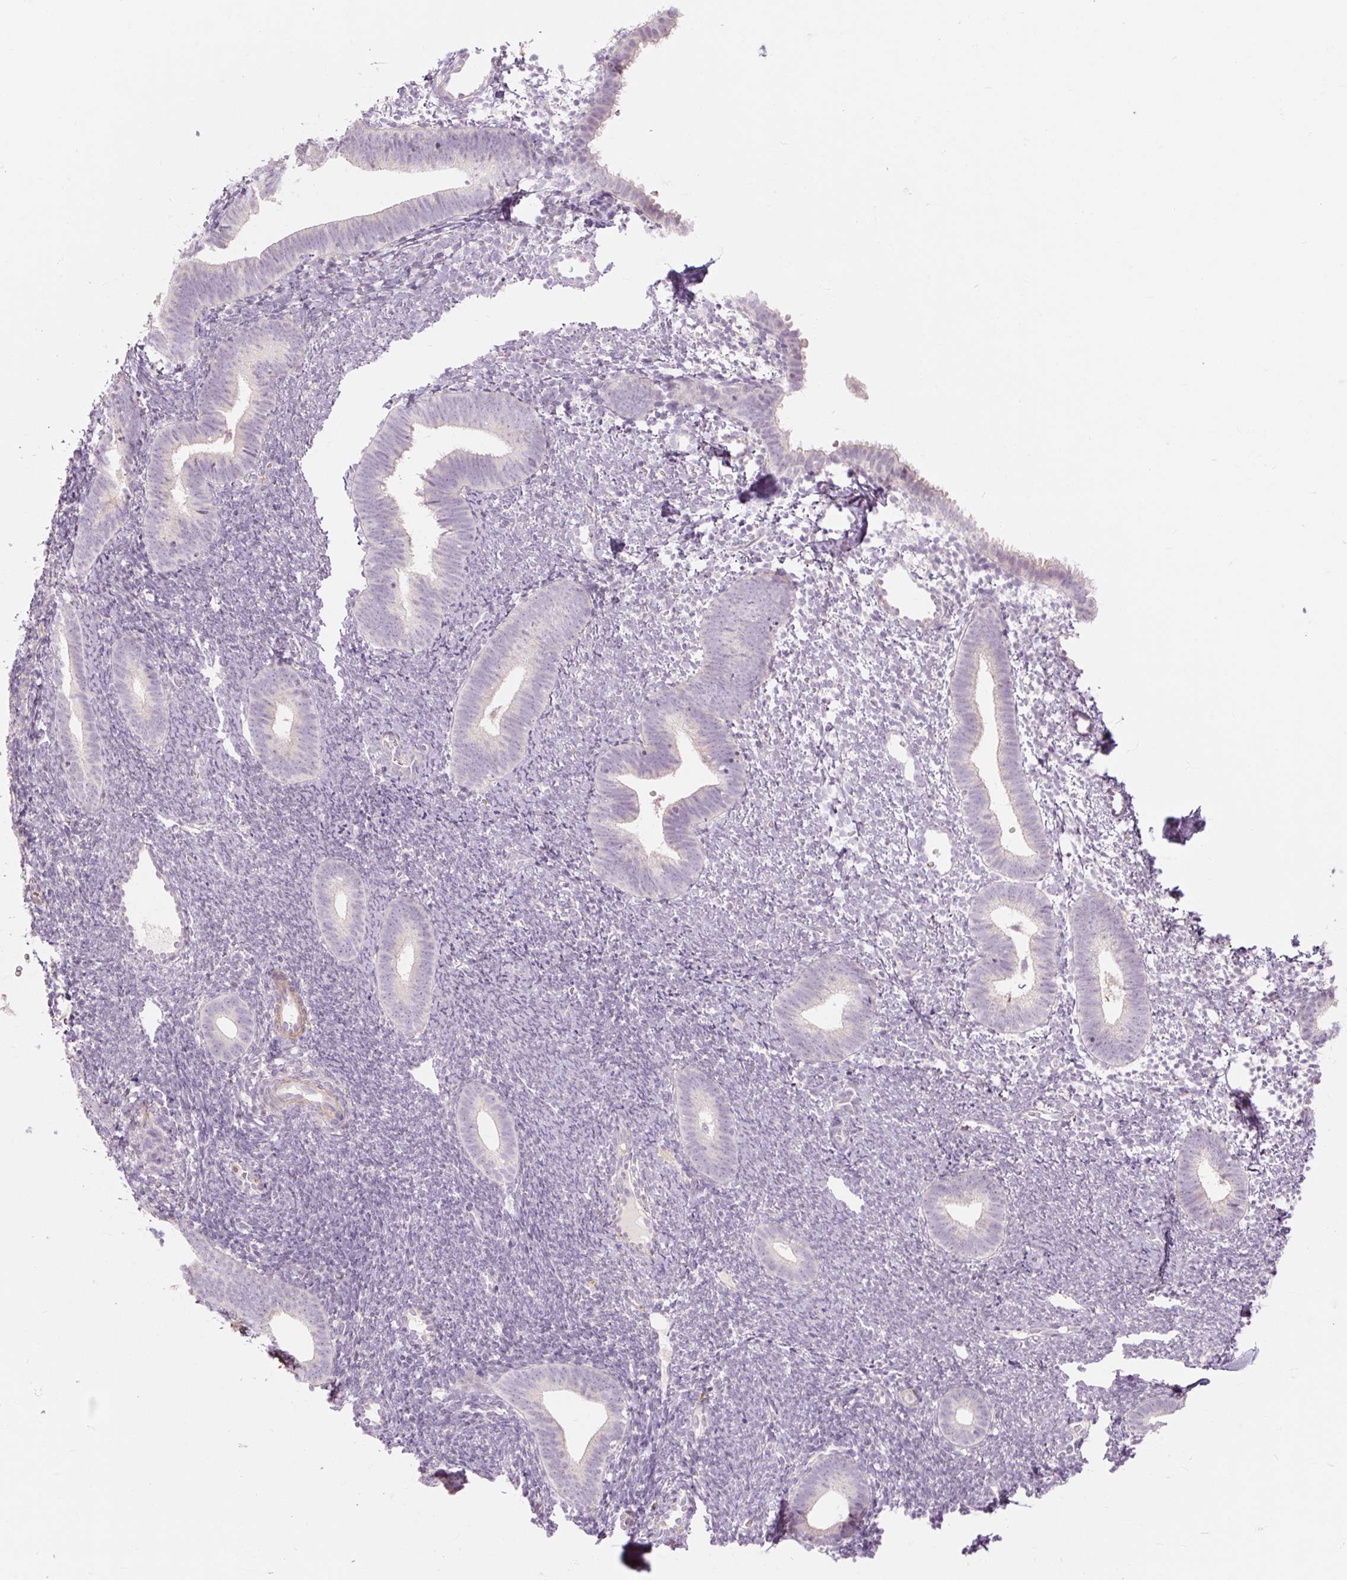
{"staining": {"intensity": "negative", "quantity": "none", "location": "none"}, "tissue": "endometrium", "cell_type": "Cells in endometrial stroma", "image_type": "normal", "snomed": [{"axis": "morphology", "description": "Normal tissue, NOS"}, {"axis": "topography", "description": "Endometrium"}], "caption": "This is a image of immunohistochemistry staining of normal endometrium, which shows no expression in cells in endometrial stroma. The staining is performed using DAB brown chromogen with nuclei counter-stained in using hematoxylin.", "gene": "CAPN3", "patient": {"sex": "female", "age": 39}}